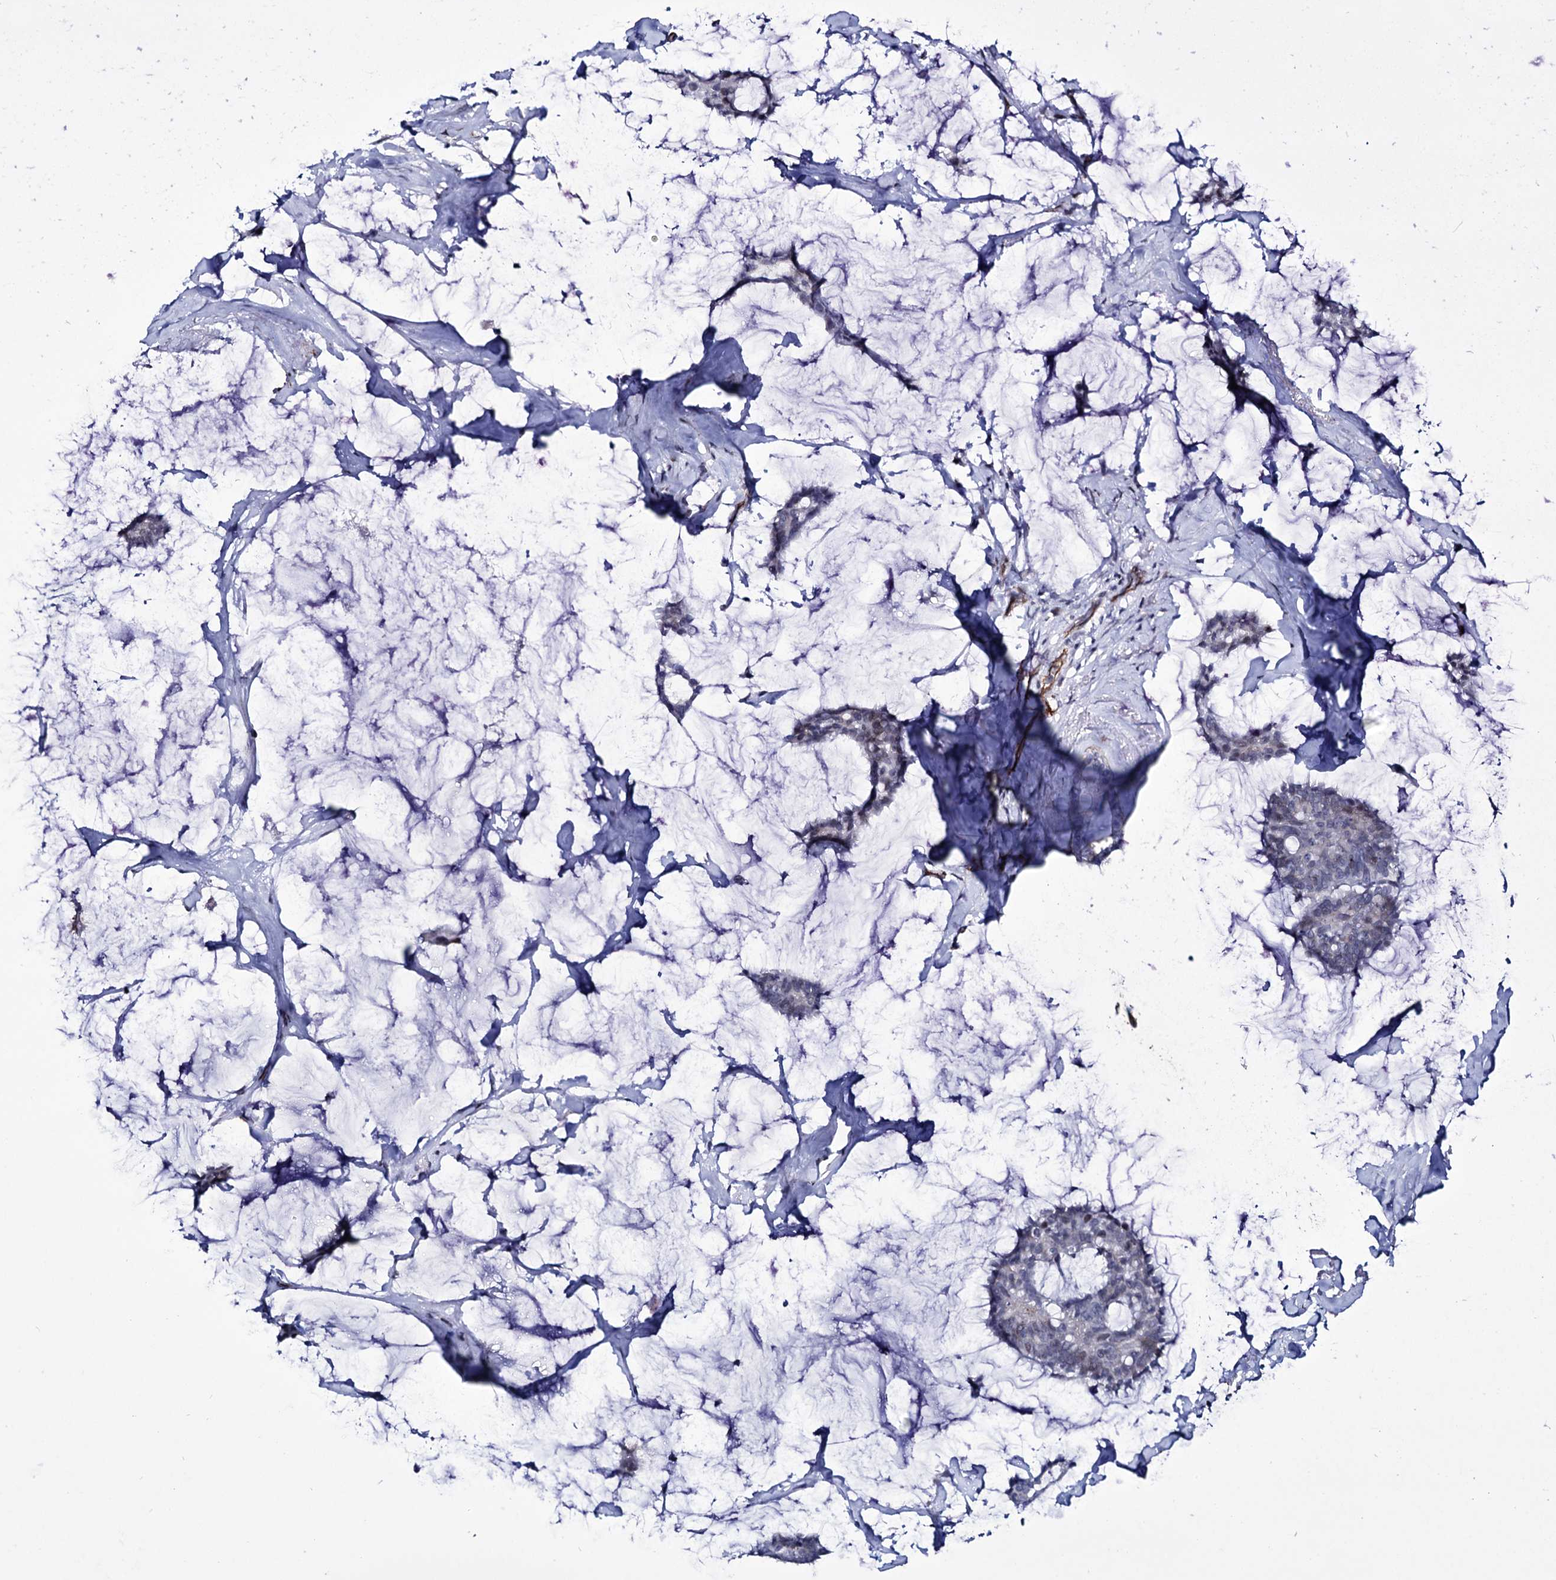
{"staining": {"intensity": "negative", "quantity": "none", "location": "none"}, "tissue": "breast cancer", "cell_type": "Tumor cells", "image_type": "cancer", "snomed": [{"axis": "morphology", "description": "Duct carcinoma"}, {"axis": "topography", "description": "Breast"}], "caption": "DAB (3,3'-diaminobenzidine) immunohistochemical staining of breast cancer (invasive ductal carcinoma) displays no significant positivity in tumor cells.", "gene": "ZC3H12C", "patient": {"sex": "female", "age": 93}}